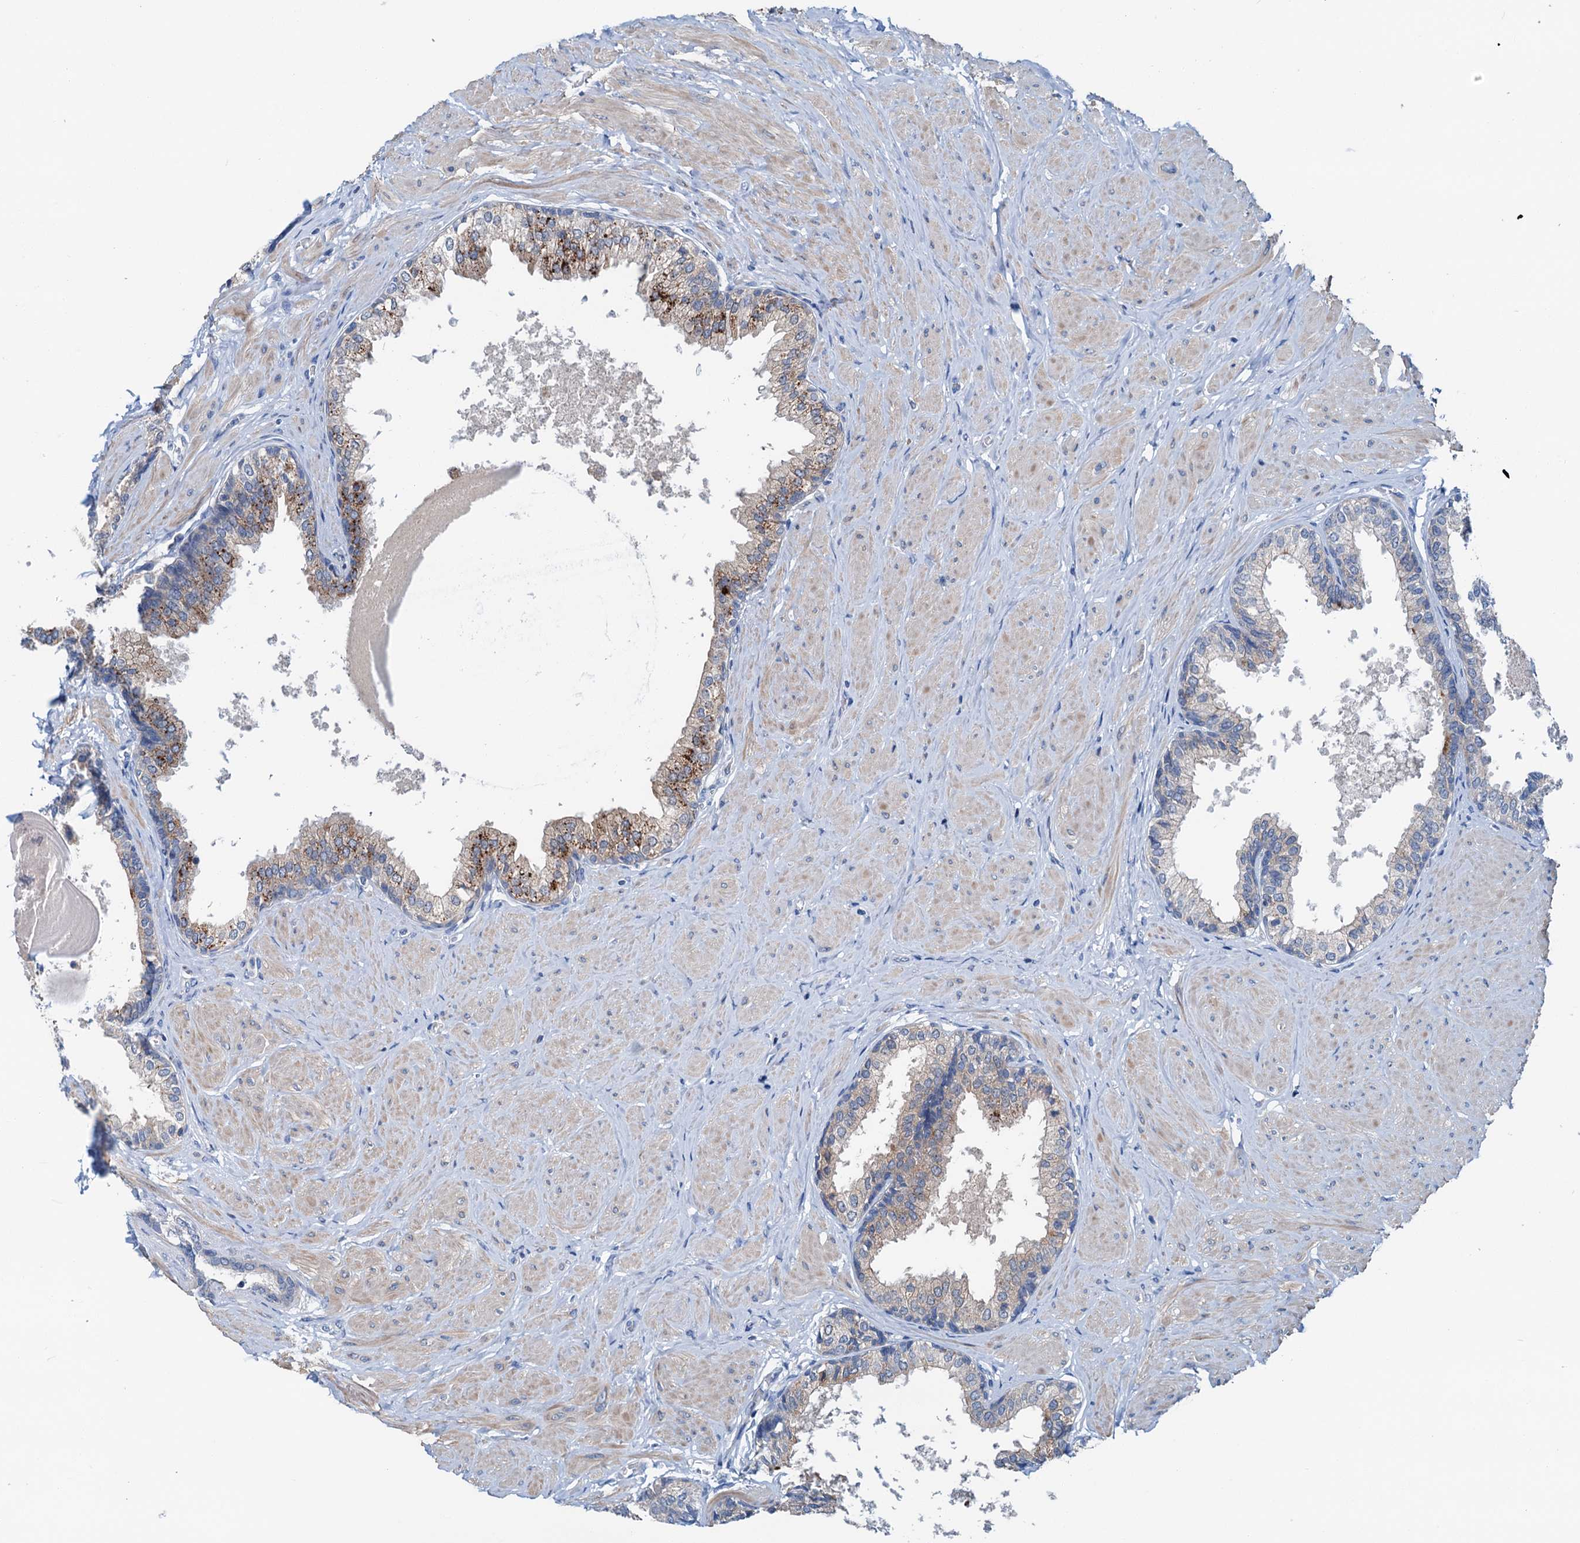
{"staining": {"intensity": "strong", "quantity": "25%-75%", "location": "cytoplasmic/membranous"}, "tissue": "prostate", "cell_type": "Glandular cells", "image_type": "normal", "snomed": [{"axis": "morphology", "description": "Normal tissue, NOS"}, {"axis": "topography", "description": "Prostate"}], "caption": "Immunohistochemical staining of unremarkable prostate reveals 25%-75% levels of strong cytoplasmic/membranous protein expression in approximately 25%-75% of glandular cells. The staining is performed using DAB (3,3'-diaminobenzidine) brown chromogen to label protein expression. The nuclei are counter-stained blue using hematoxylin.", "gene": "KNDC1", "patient": {"sex": "male", "age": 48}}